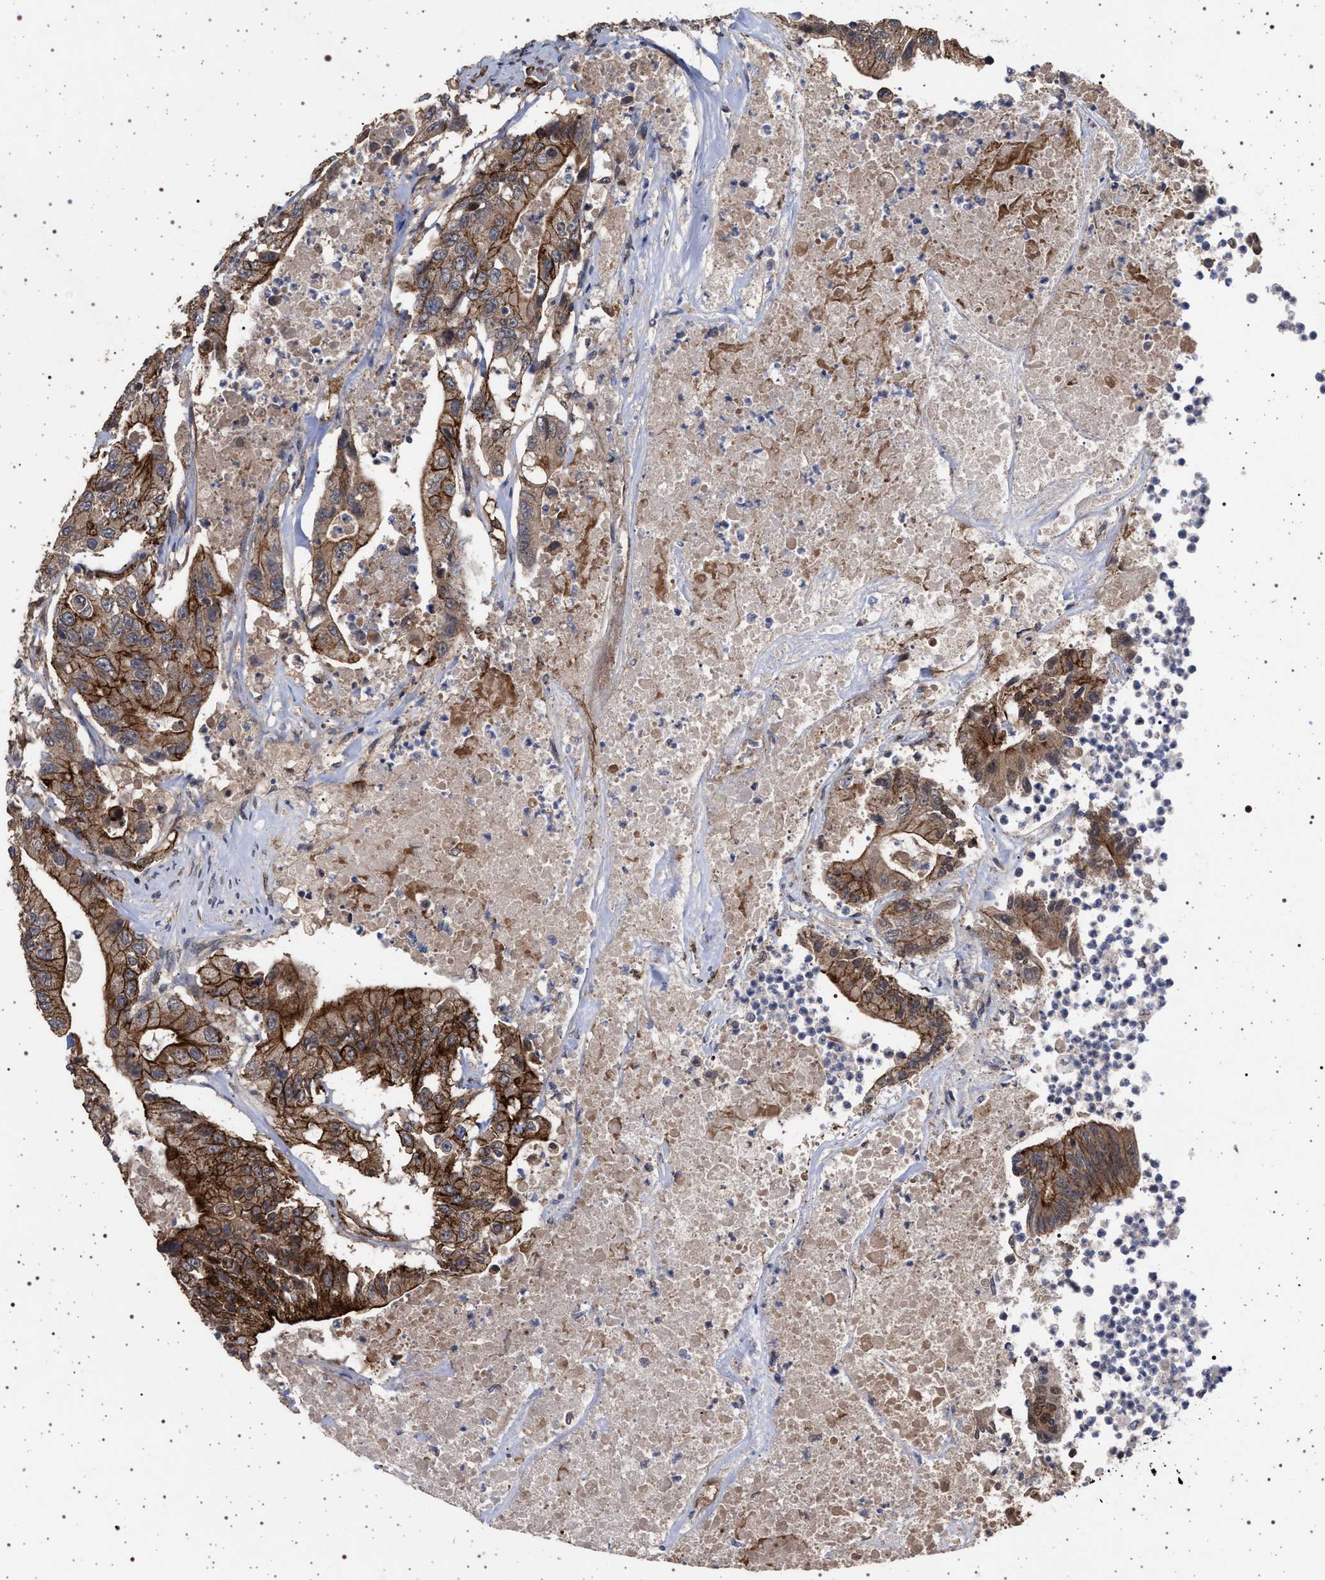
{"staining": {"intensity": "moderate", "quantity": ">75%", "location": "cytoplasmic/membranous"}, "tissue": "colorectal cancer", "cell_type": "Tumor cells", "image_type": "cancer", "snomed": [{"axis": "morphology", "description": "Adenocarcinoma, NOS"}, {"axis": "topography", "description": "Colon"}], "caption": "Protein staining of colorectal cancer (adenocarcinoma) tissue displays moderate cytoplasmic/membranous positivity in approximately >75% of tumor cells. (brown staining indicates protein expression, while blue staining denotes nuclei).", "gene": "IFT20", "patient": {"sex": "female", "age": 77}}